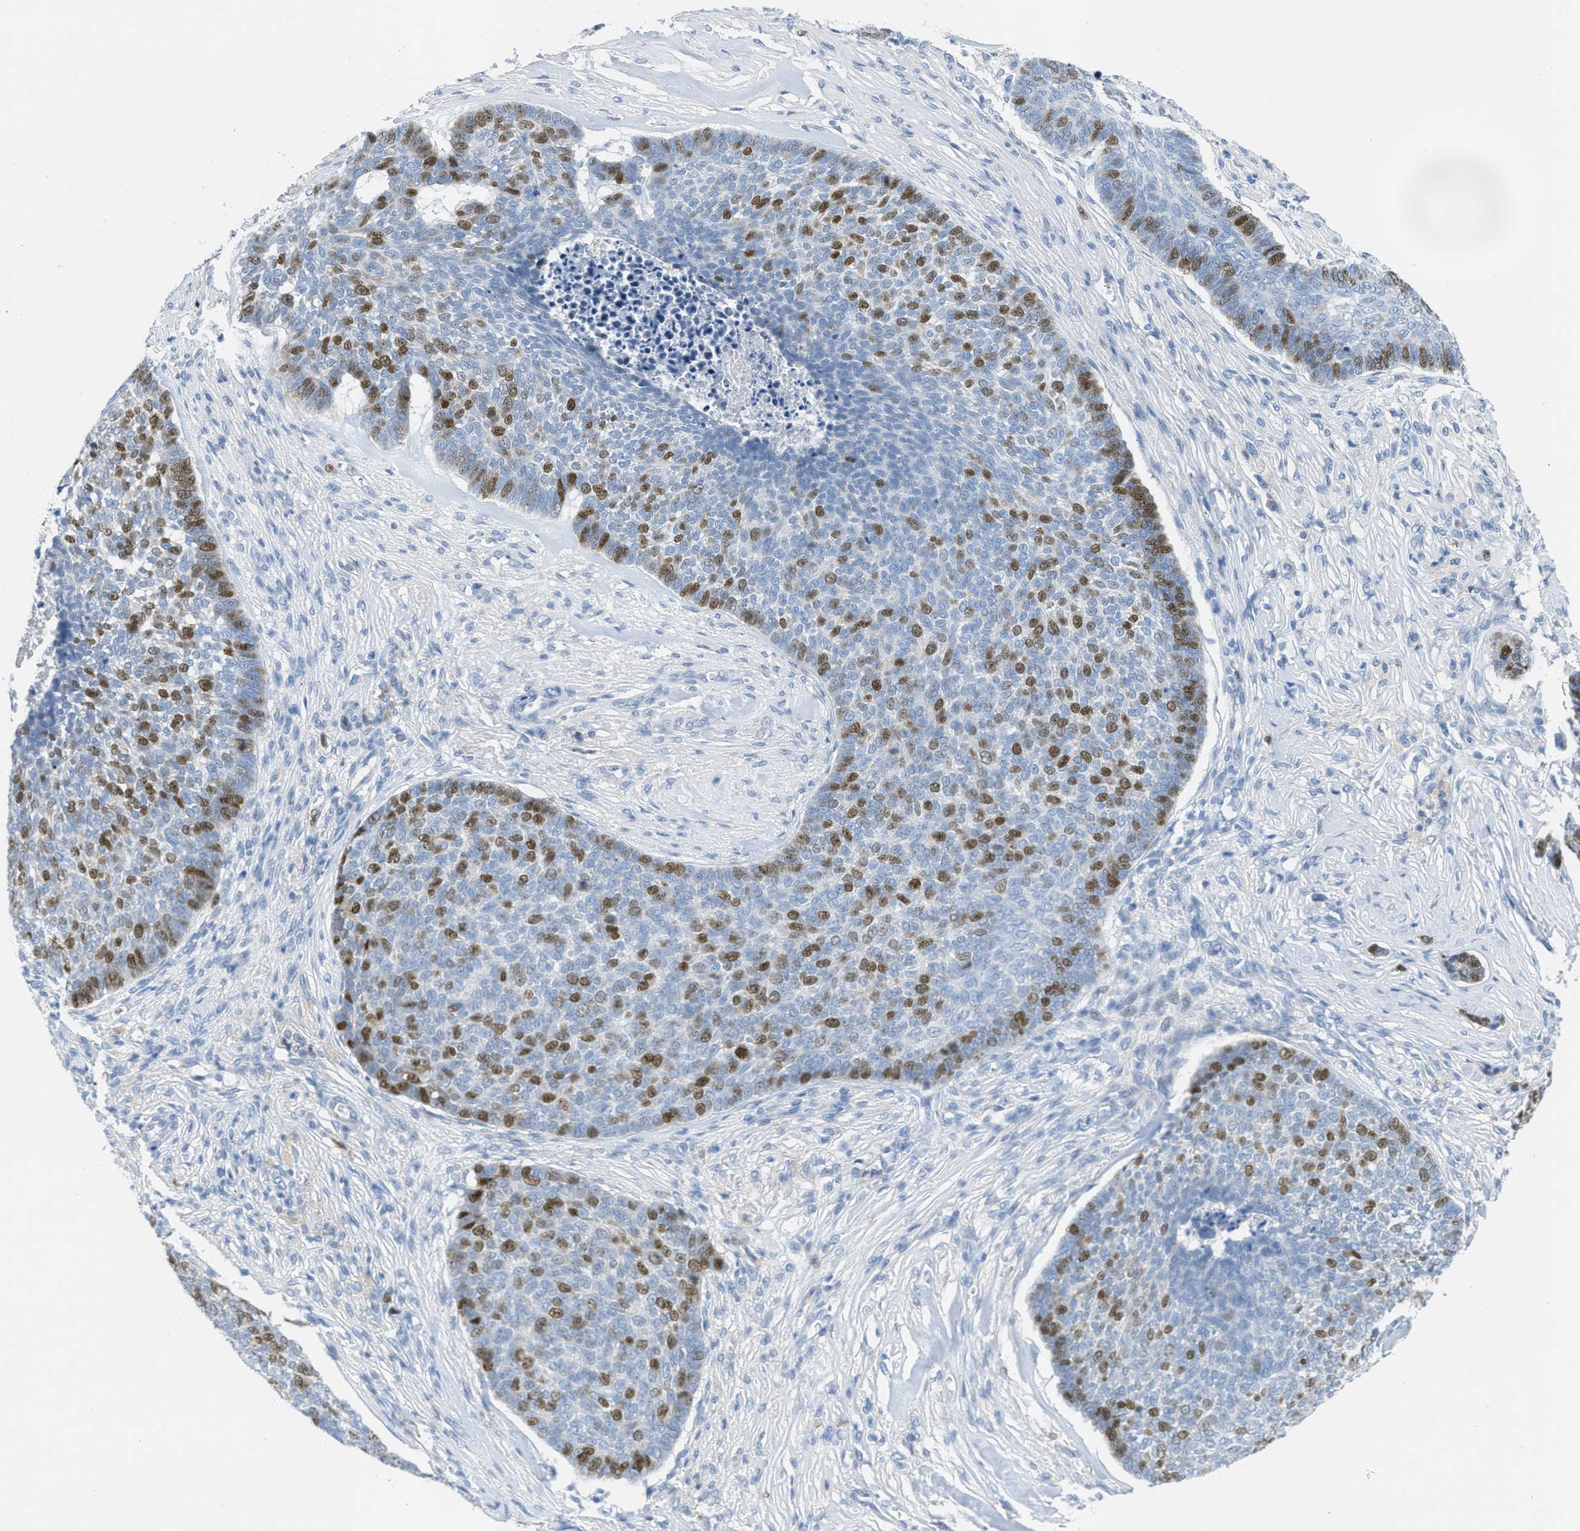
{"staining": {"intensity": "strong", "quantity": "25%-75%", "location": "nuclear"}, "tissue": "skin cancer", "cell_type": "Tumor cells", "image_type": "cancer", "snomed": [{"axis": "morphology", "description": "Basal cell carcinoma"}, {"axis": "topography", "description": "Skin"}], "caption": "Human skin cancer (basal cell carcinoma) stained with a brown dye exhibits strong nuclear positive expression in approximately 25%-75% of tumor cells.", "gene": "ORC6", "patient": {"sex": "male", "age": 84}}